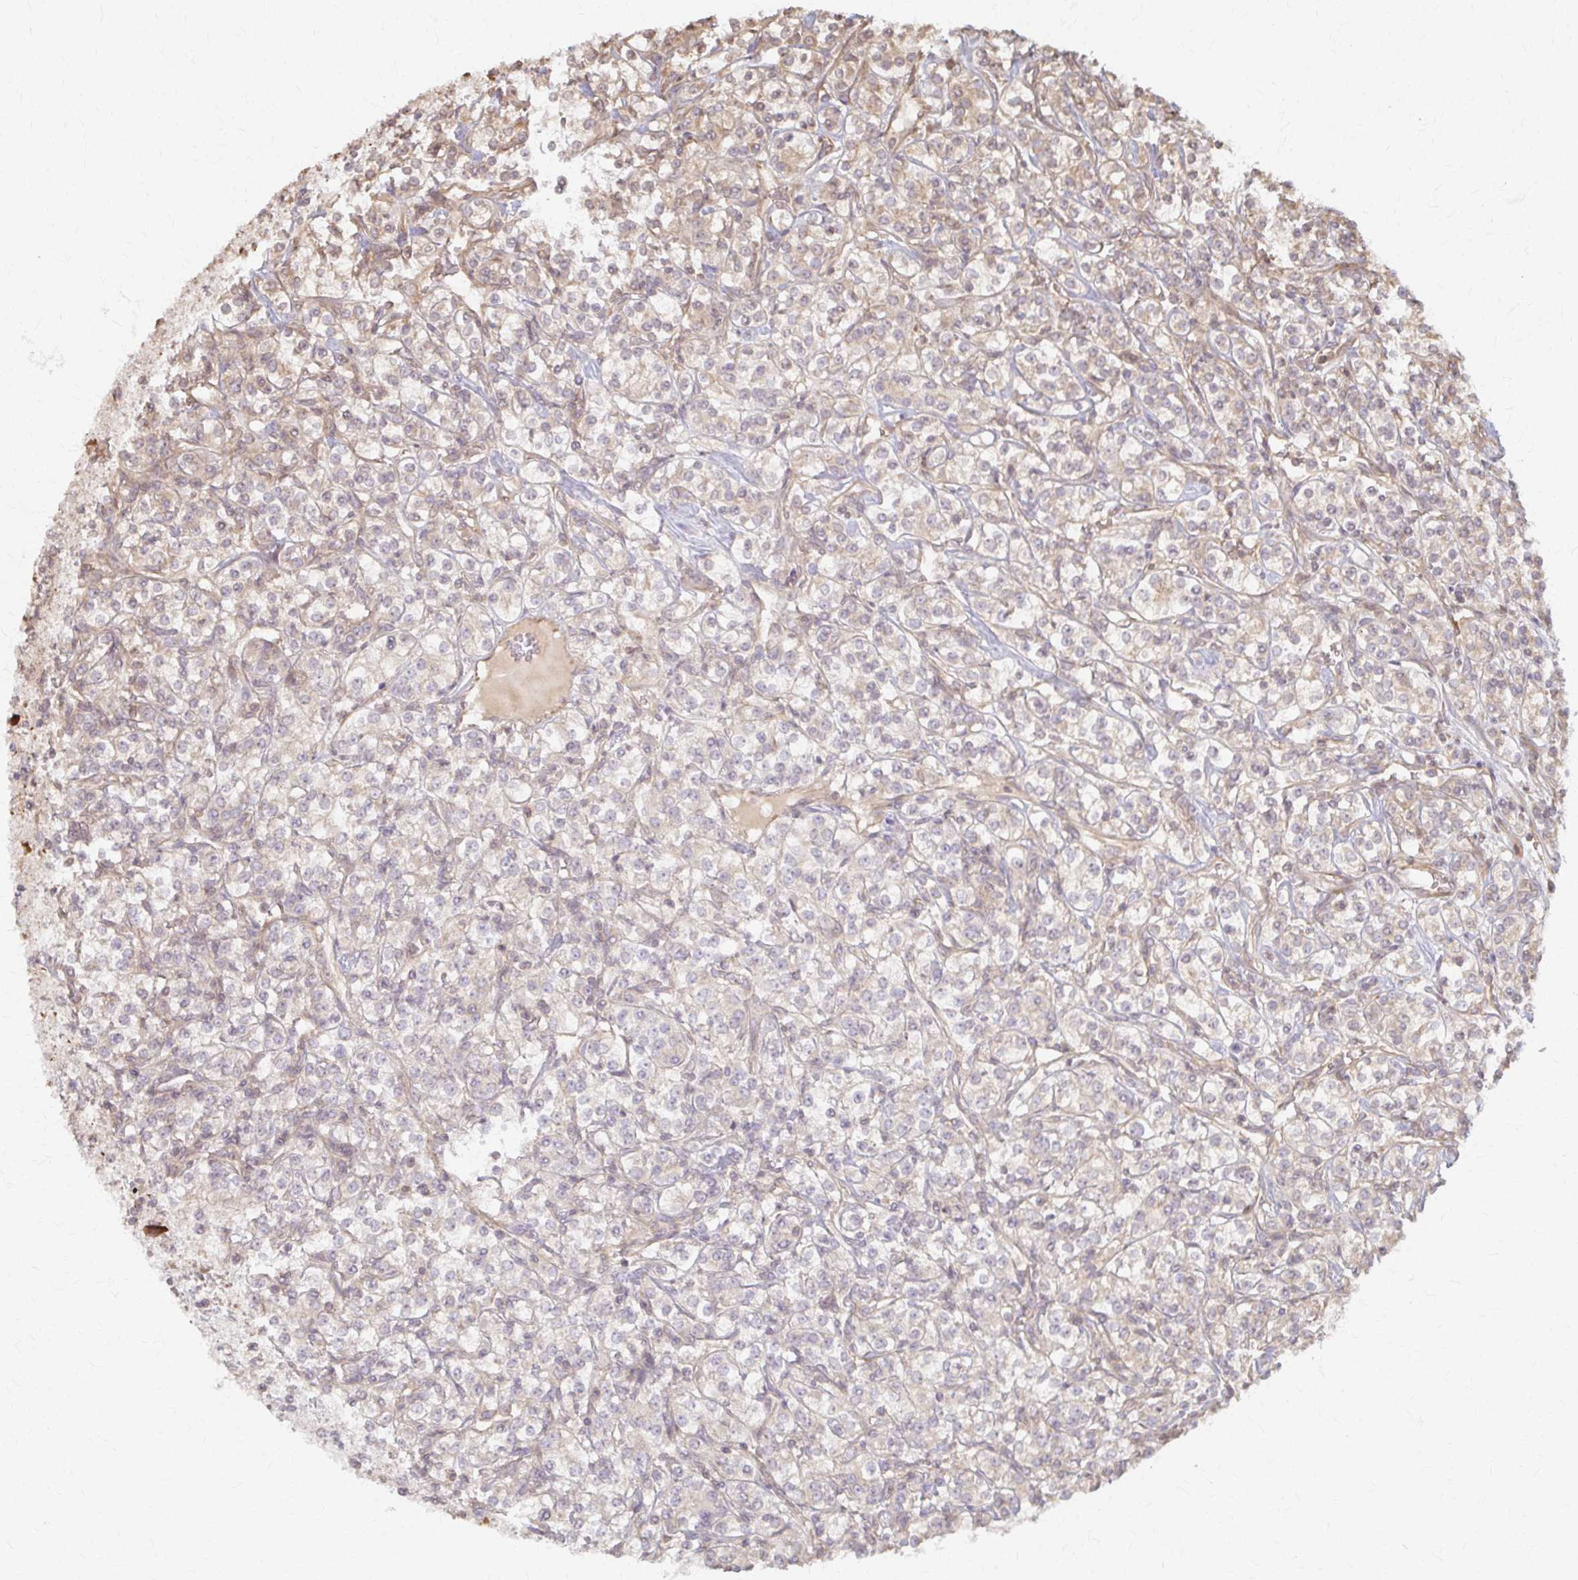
{"staining": {"intensity": "weak", "quantity": "<25%", "location": "cytoplasmic/membranous"}, "tissue": "renal cancer", "cell_type": "Tumor cells", "image_type": "cancer", "snomed": [{"axis": "morphology", "description": "Adenocarcinoma, NOS"}, {"axis": "topography", "description": "Kidney"}], "caption": "This is an immunohistochemistry (IHC) micrograph of human renal cancer (adenocarcinoma). There is no staining in tumor cells.", "gene": "ARHGAP35", "patient": {"sex": "male", "age": 77}}